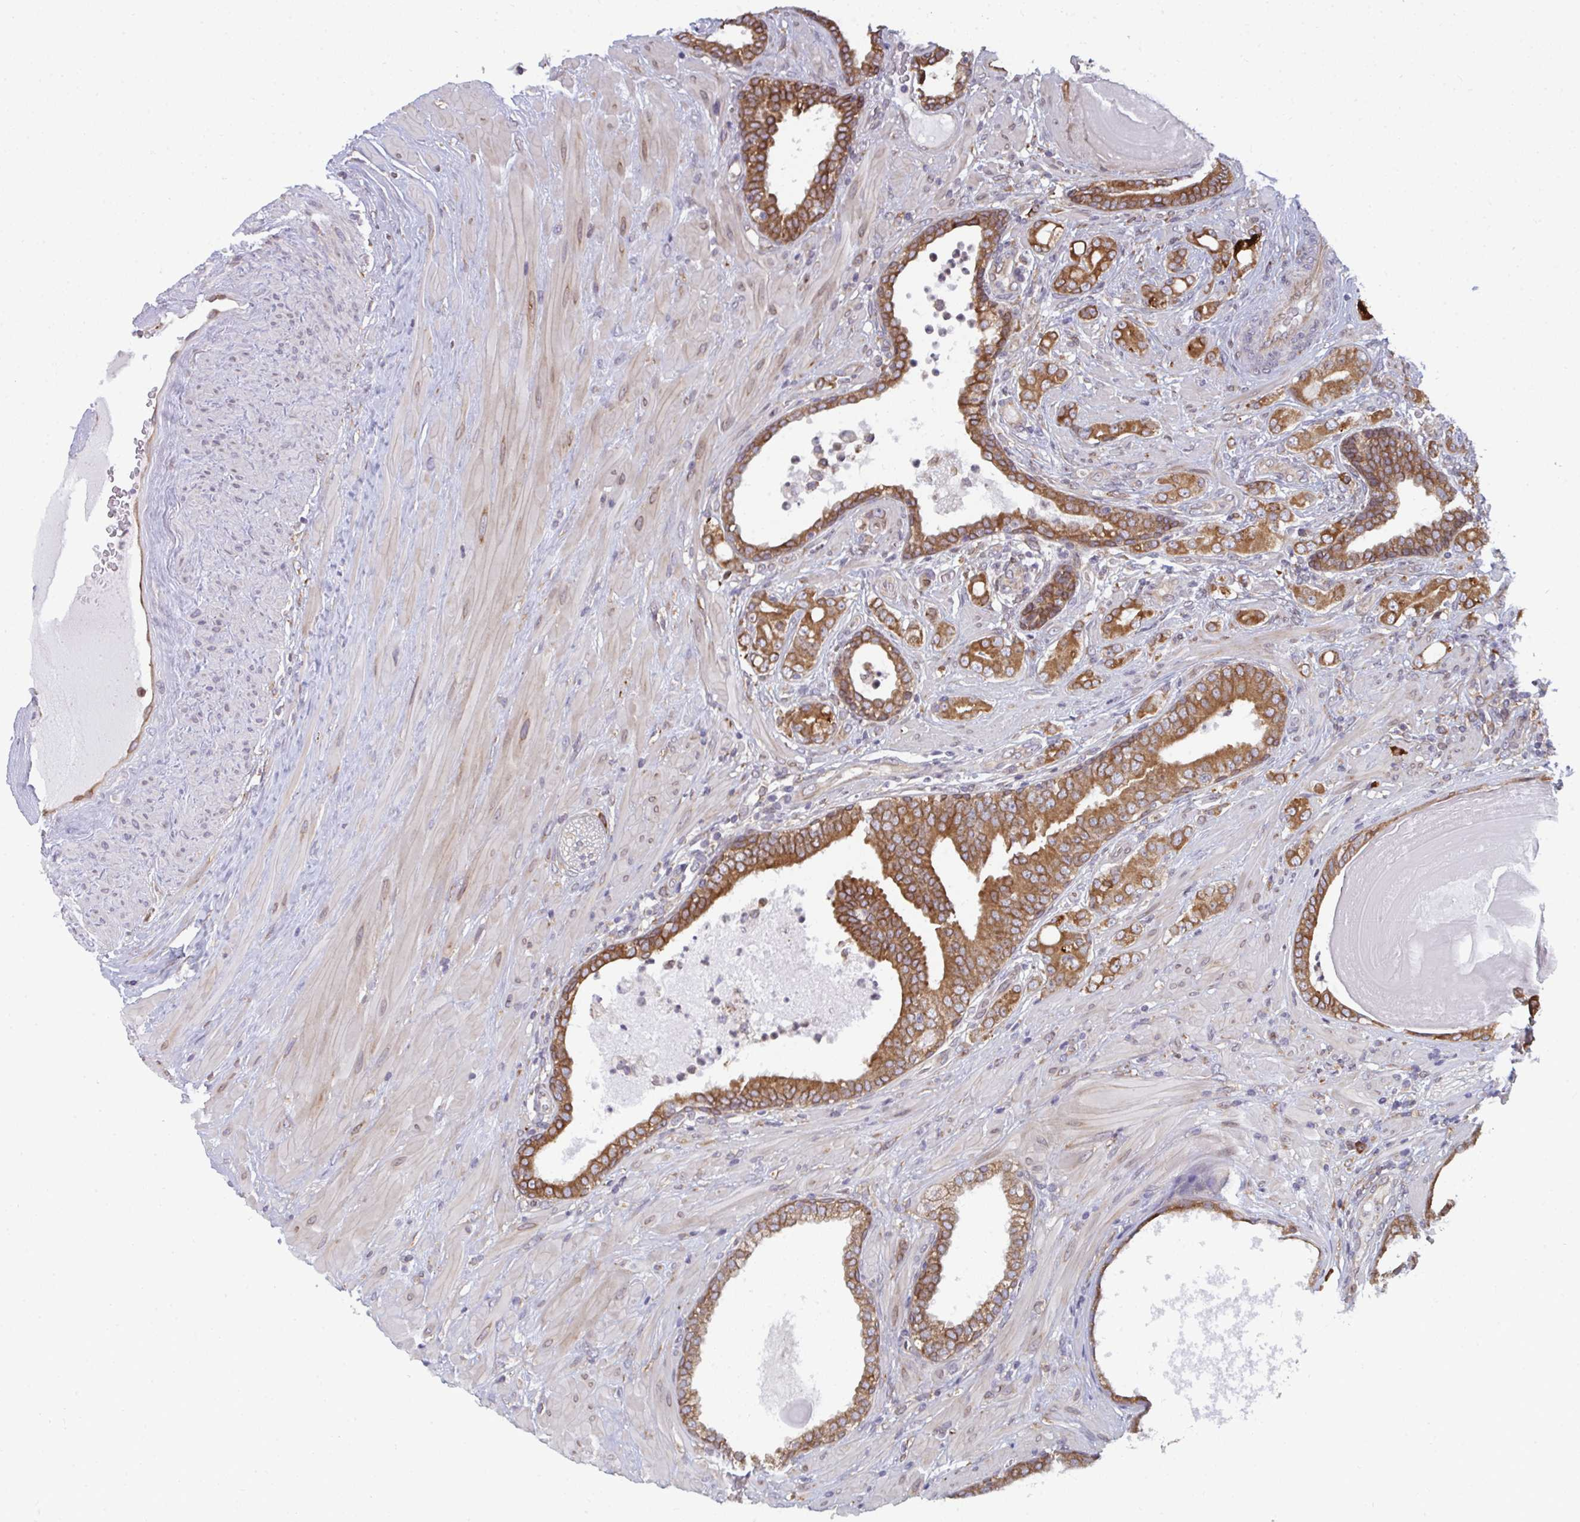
{"staining": {"intensity": "moderate", "quantity": ">75%", "location": "cytoplasmic/membranous"}, "tissue": "prostate cancer", "cell_type": "Tumor cells", "image_type": "cancer", "snomed": [{"axis": "morphology", "description": "Adenocarcinoma, High grade"}, {"axis": "topography", "description": "Prostate"}], "caption": "High-grade adenocarcinoma (prostate) stained with DAB immunohistochemistry displays medium levels of moderate cytoplasmic/membranous positivity in about >75% of tumor cells.", "gene": "LYSMD4", "patient": {"sex": "male", "age": 62}}